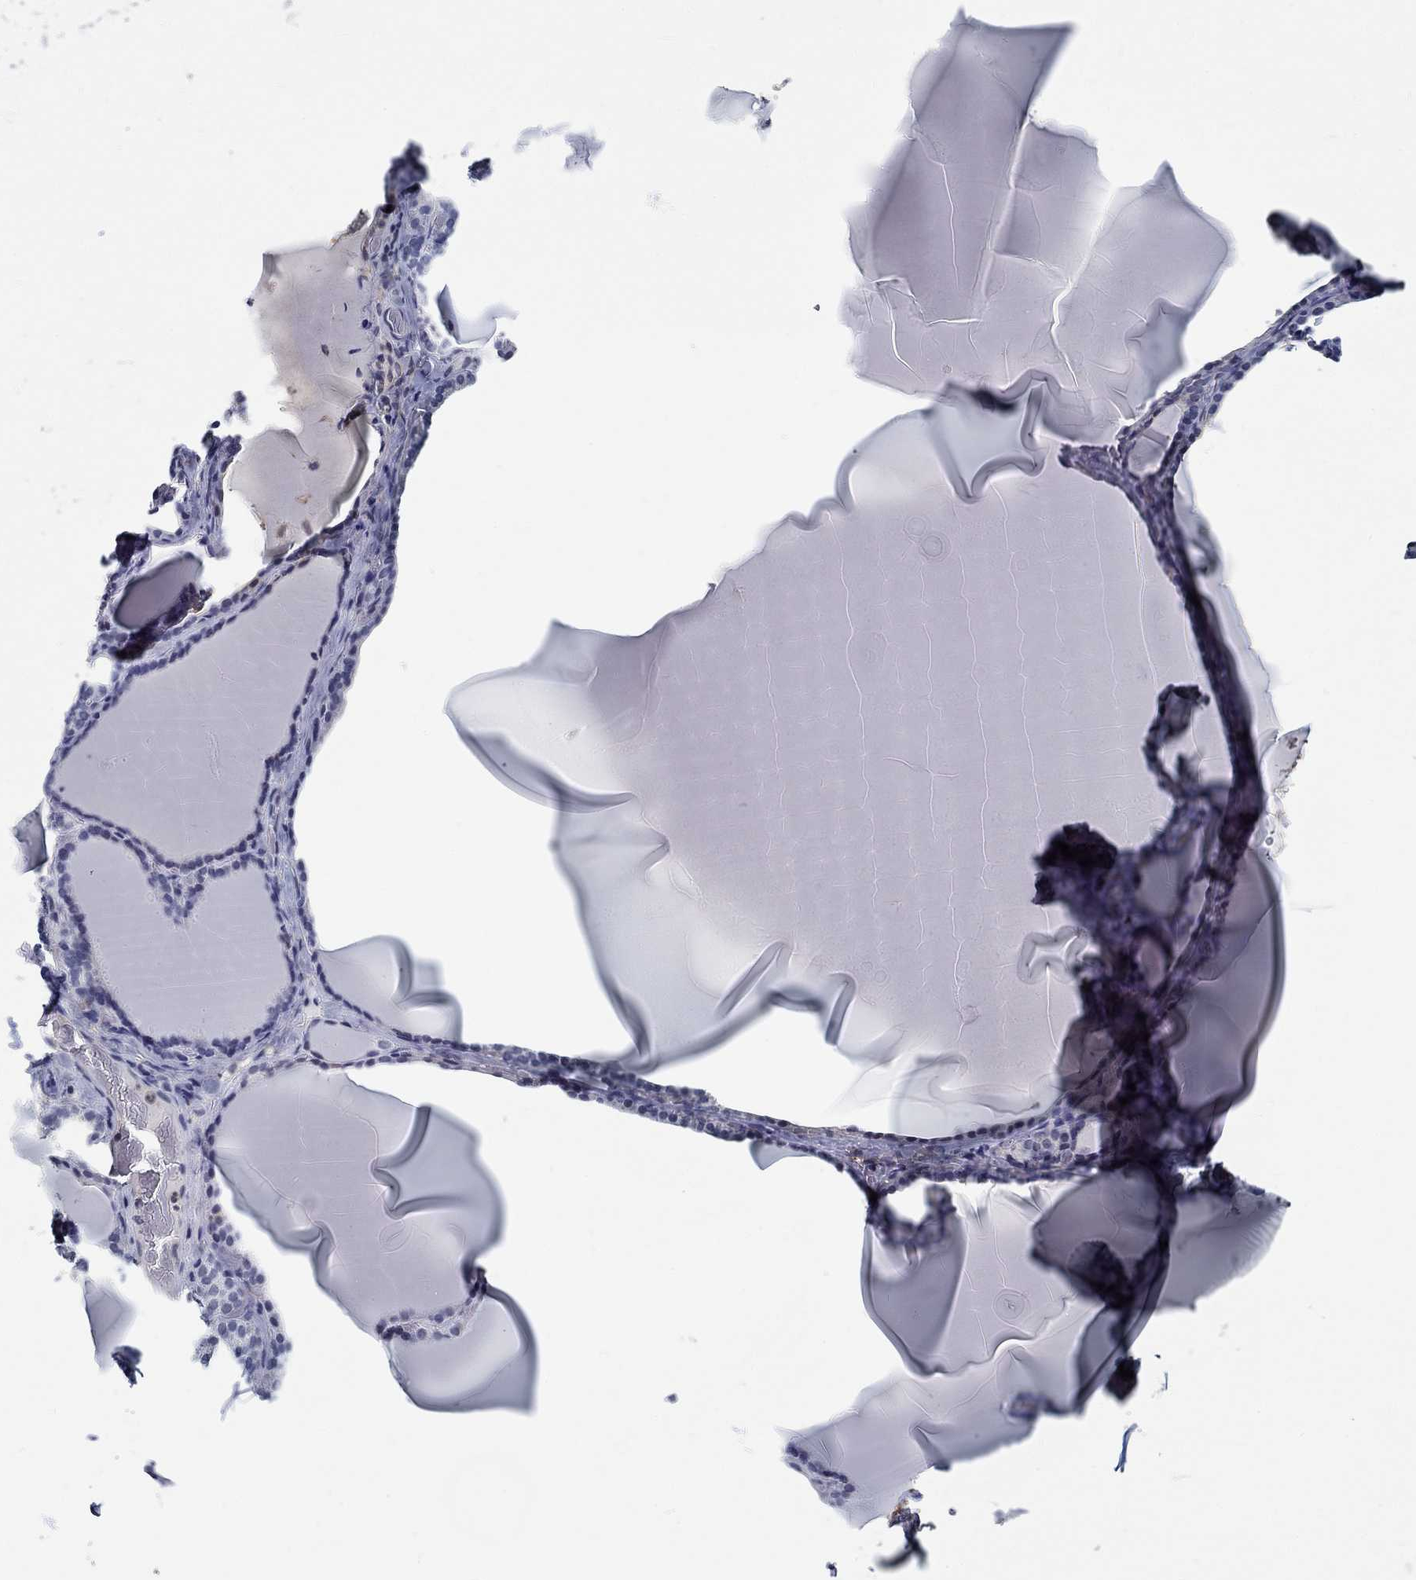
{"staining": {"intensity": "negative", "quantity": "none", "location": "none"}, "tissue": "thyroid gland", "cell_type": "Glandular cells", "image_type": "normal", "snomed": [{"axis": "morphology", "description": "Normal tissue, NOS"}, {"axis": "morphology", "description": "Hyperplasia, NOS"}, {"axis": "topography", "description": "Thyroid gland"}], "caption": "This is a photomicrograph of IHC staining of benign thyroid gland, which shows no expression in glandular cells.", "gene": "MYBPC1", "patient": {"sex": "female", "age": 27}}